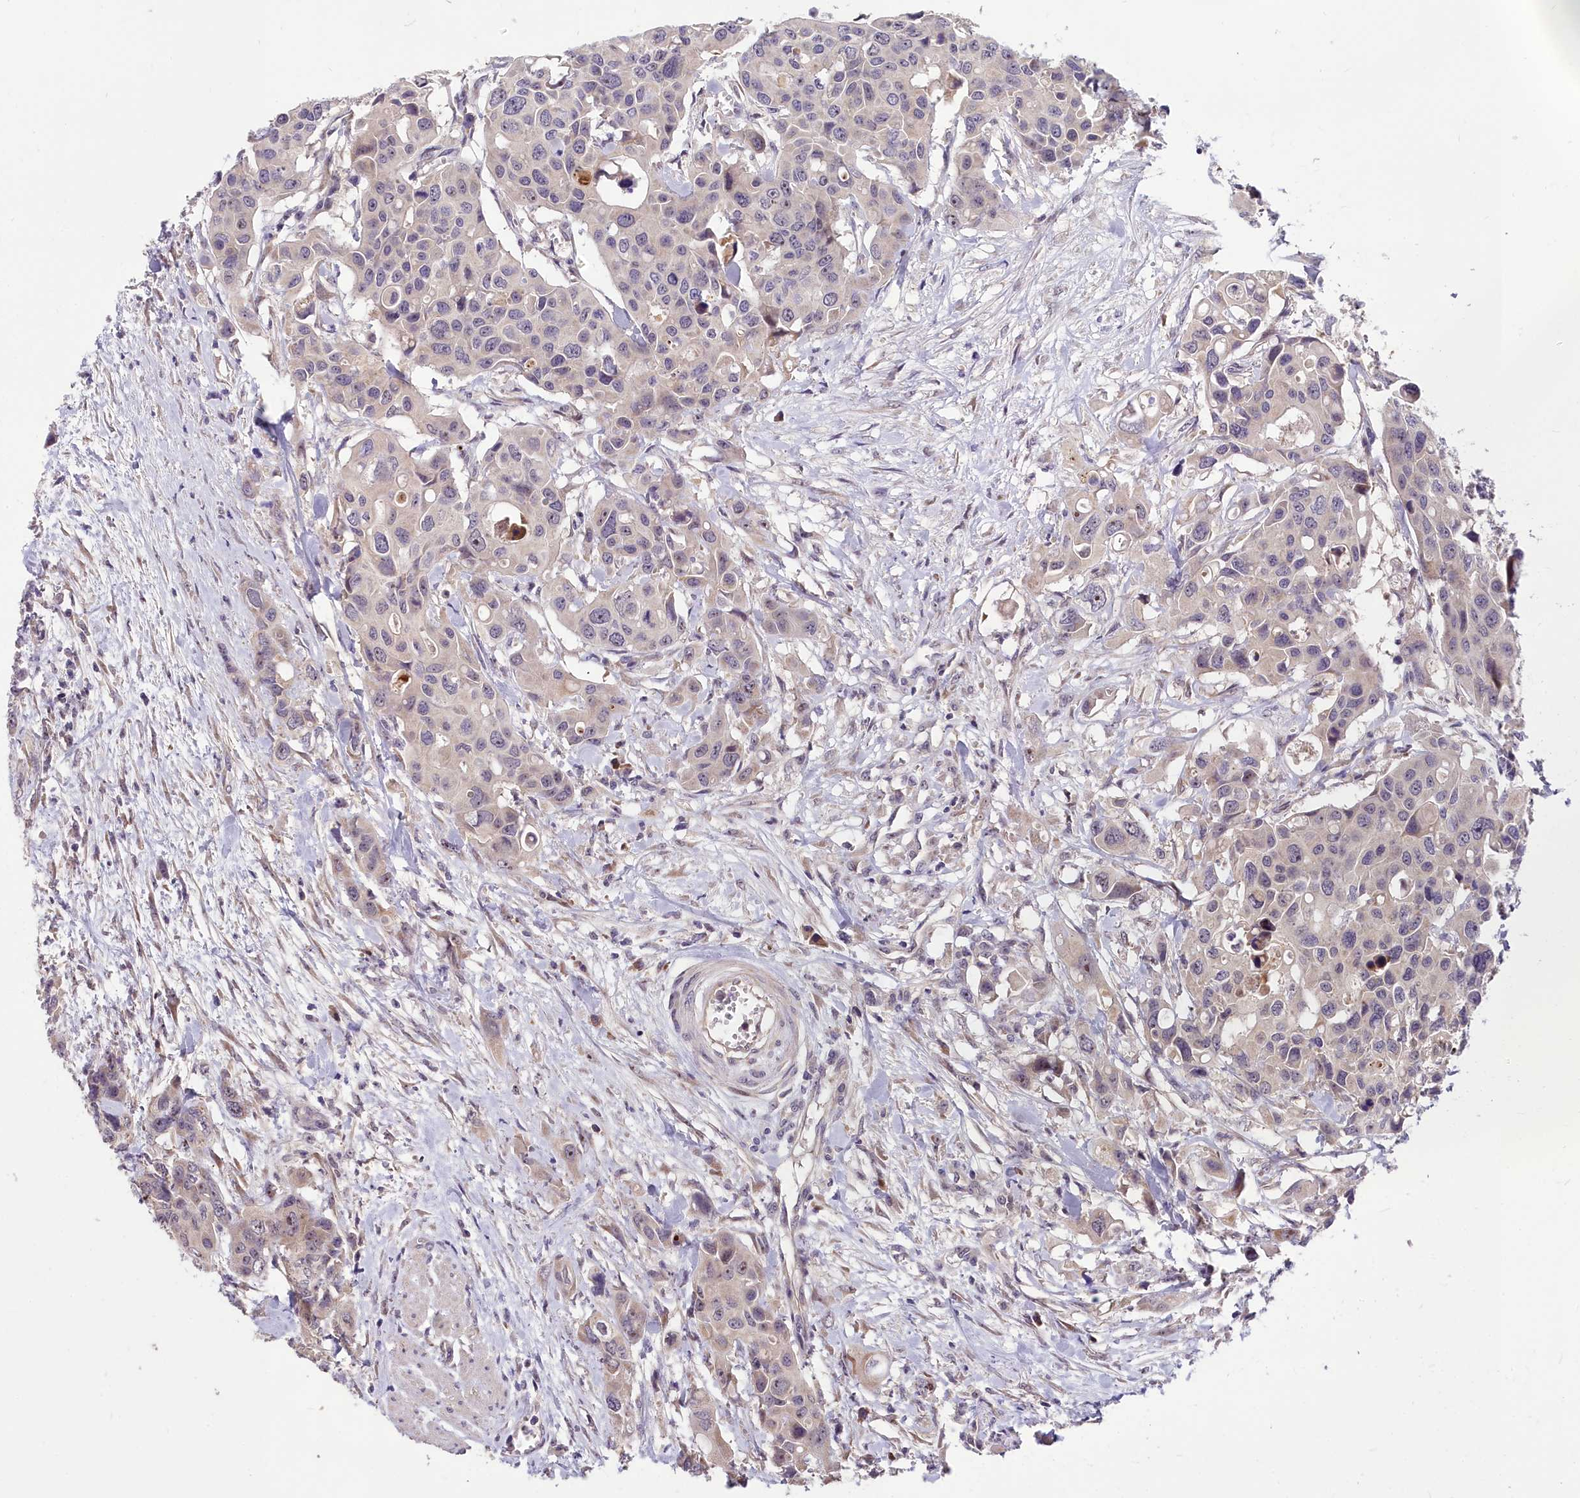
{"staining": {"intensity": "moderate", "quantity": "<25%", "location": "nuclear"}, "tissue": "colorectal cancer", "cell_type": "Tumor cells", "image_type": "cancer", "snomed": [{"axis": "morphology", "description": "Adenocarcinoma, NOS"}, {"axis": "topography", "description": "Colon"}], "caption": "Adenocarcinoma (colorectal) stained with a protein marker displays moderate staining in tumor cells.", "gene": "ZNF333", "patient": {"sex": "male", "age": 77}}